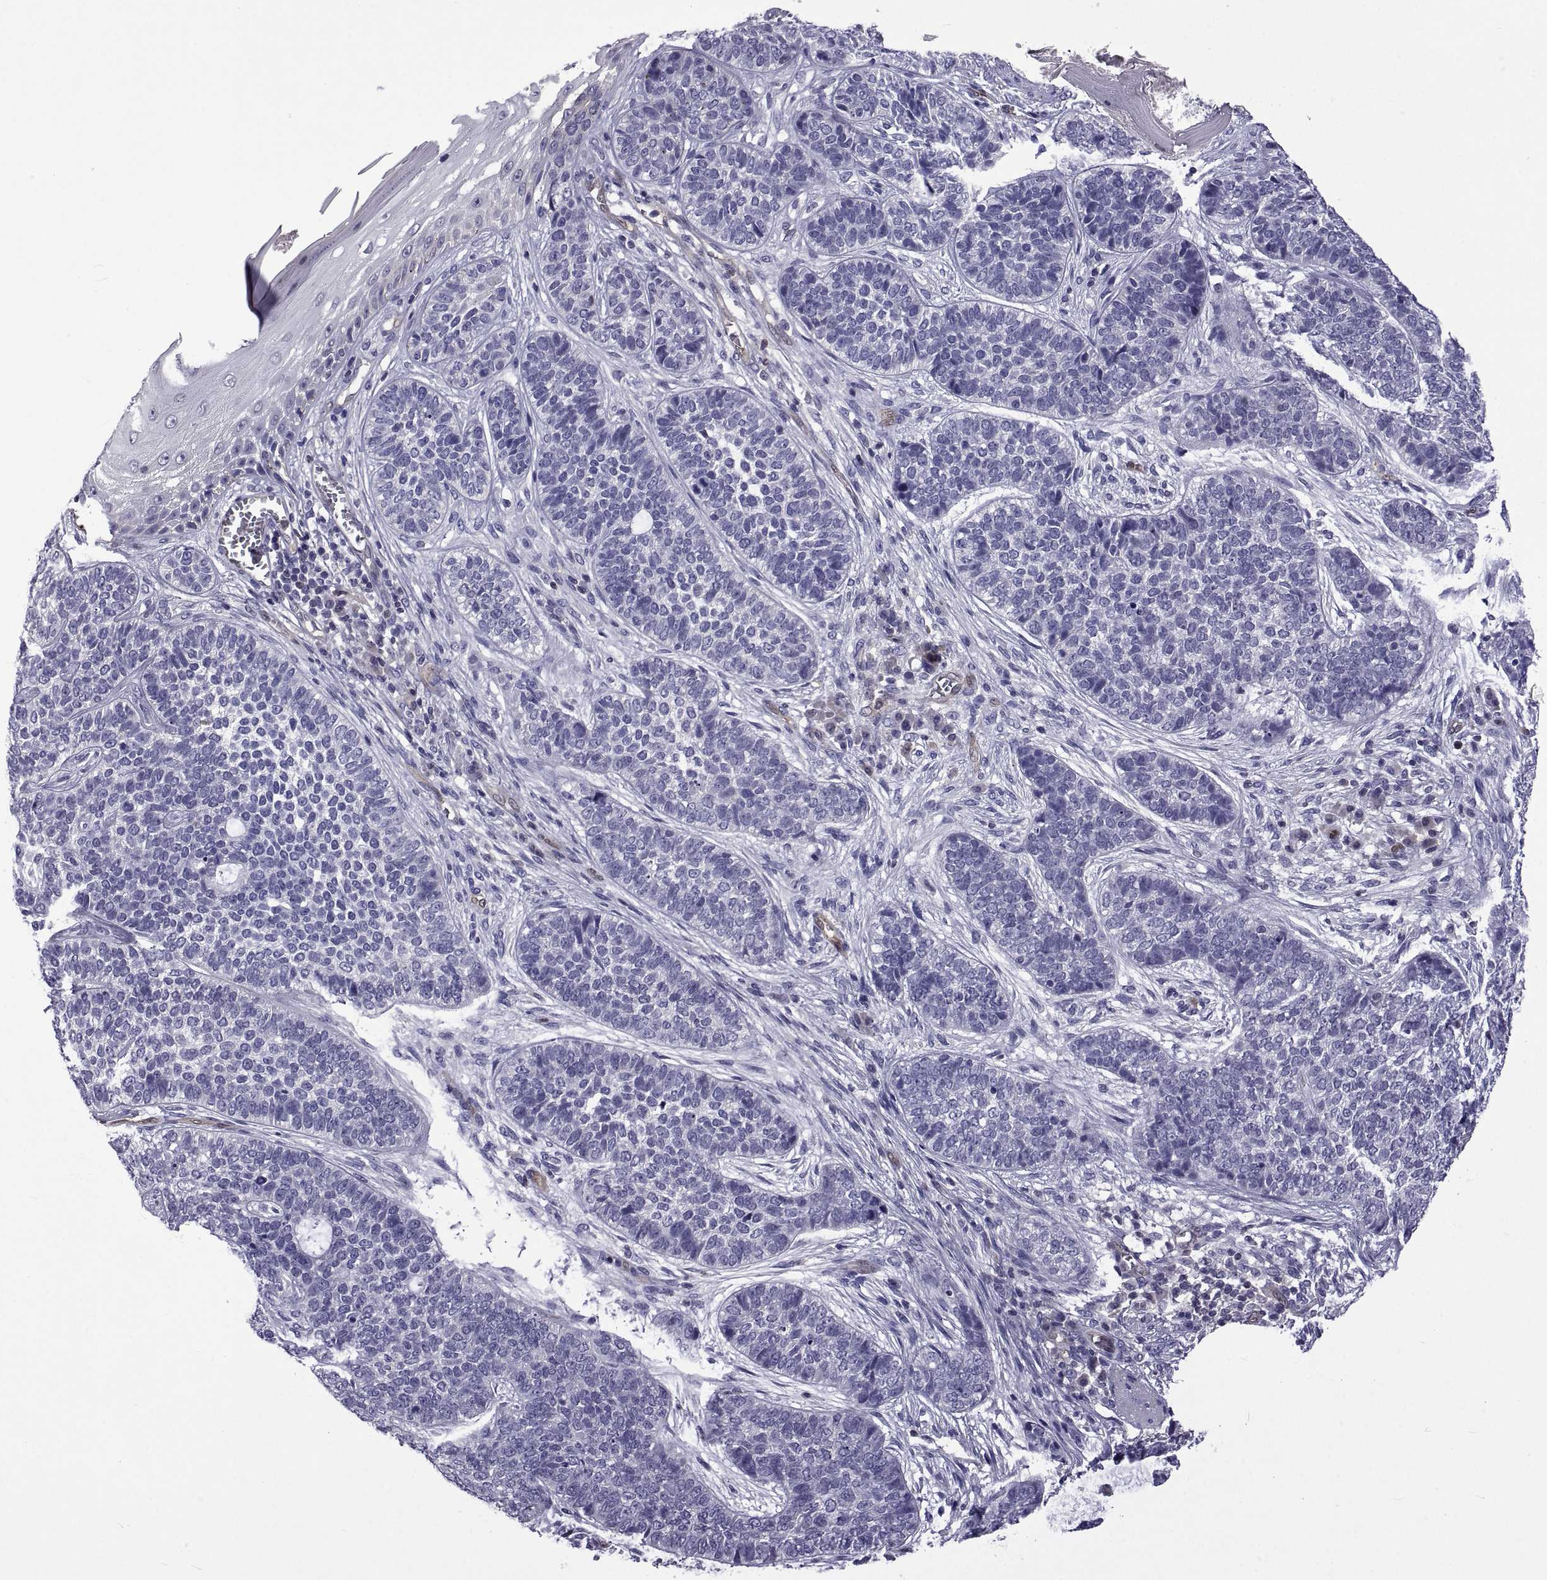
{"staining": {"intensity": "negative", "quantity": "none", "location": "none"}, "tissue": "skin cancer", "cell_type": "Tumor cells", "image_type": "cancer", "snomed": [{"axis": "morphology", "description": "Basal cell carcinoma"}, {"axis": "topography", "description": "Skin"}], "caption": "Human skin cancer (basal cell carcinoma) stained for a protein using IHC shows no expression in tumor cells.", "gene": "LCN9", "patient": {"sex": "female", "age": 69}}